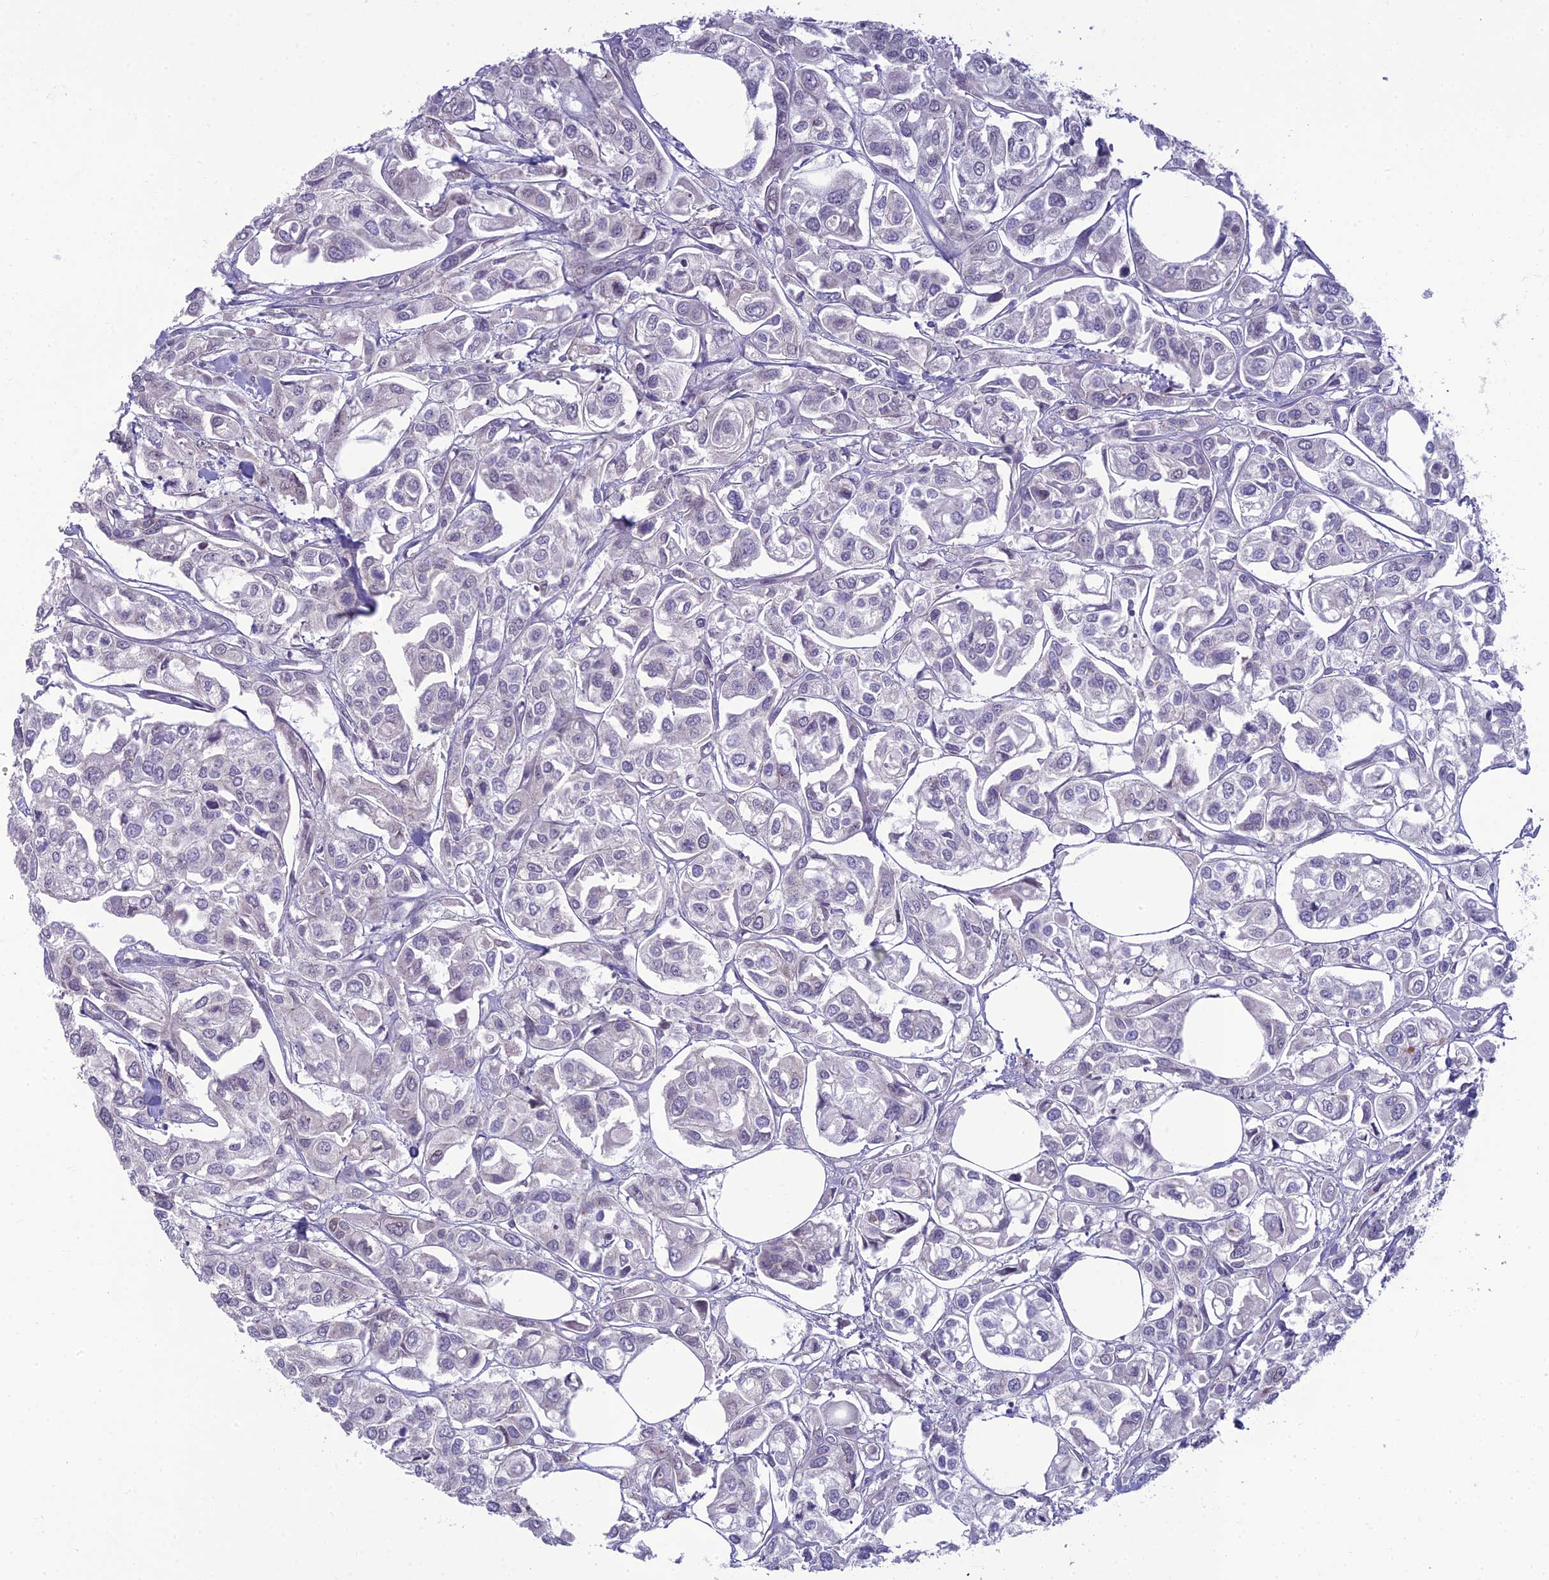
{"staining": {"intensity": "negative", "quantity": "none", "location": "none"}, "tissue": "urothelial cancer", "cell_type": "Tumor cells", "image_type": "cancer", "snomed": [{"axis": "morphology", "description": "Urothelial carcinoma, High grade"}, {"axis": "topography", "description": "Urinary bladder"}], "caption": "Immunohistochemistry of urothelial cancer displays no positivity in tumor cells.", "gene": "DTX2", "patient": {"sex": "male", "age": 67}}